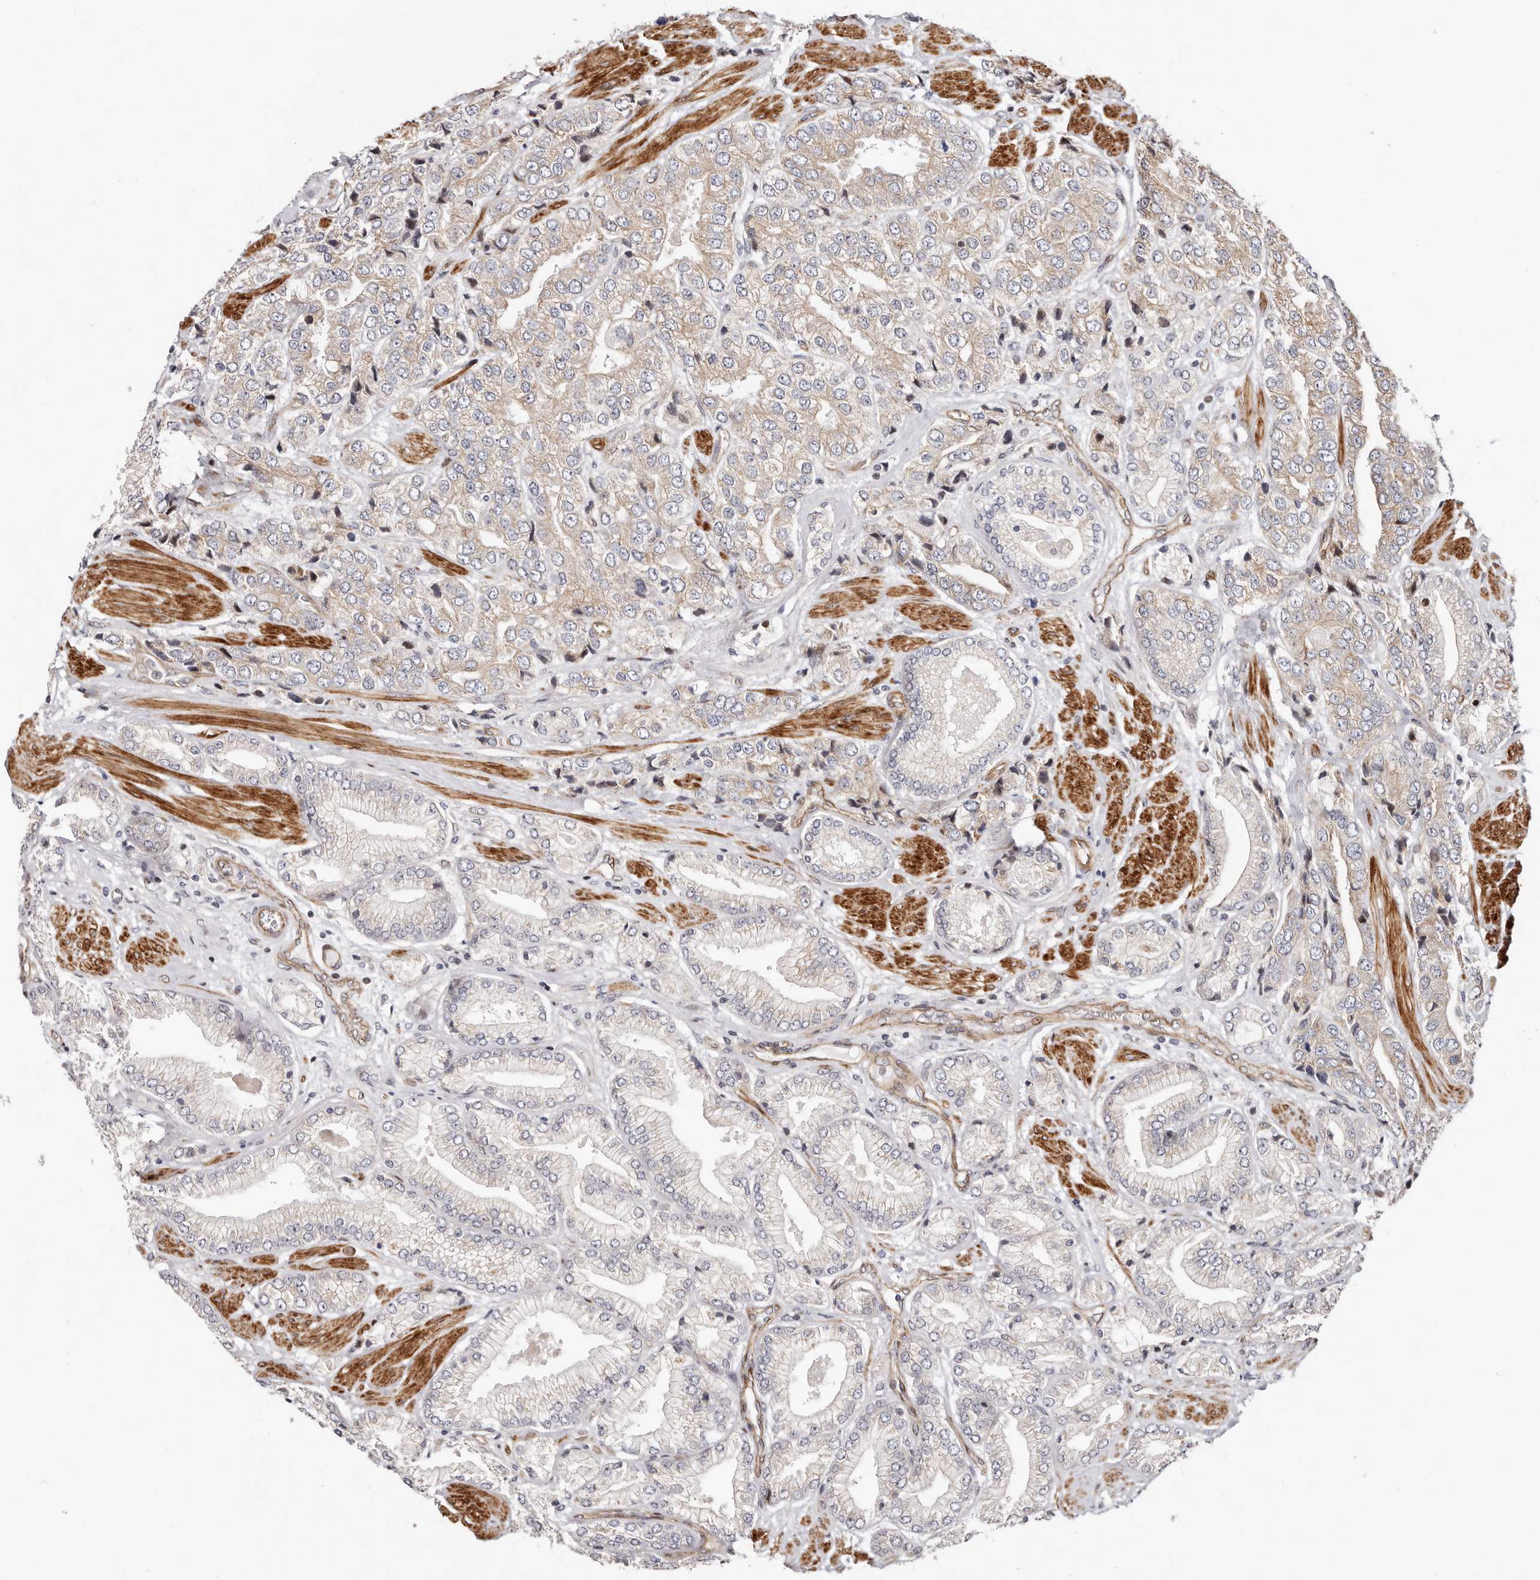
{"staining": {"intensity": "weak", "quantity": "25%-75%", "location": "cytoplasmic/membranous"}, "tissue": "prostate cancer", "cell_type": "Tumor cells", "image_type": "cancer", "snomed": [{"axis": "morphology", "description": "Adenocarcinoma, High grade"}, {"axis": "topography", "description": "Prostate"}], "caption": "Human prostate cancer (high-grade adenocarcinoma) stained for a protein (brown) shows weak cytoplasmic/membranous positive staining in about 25%-75% of tumor cells.", "gene": "EPHX3", "patient": {"sex": "male", "age": 50}}